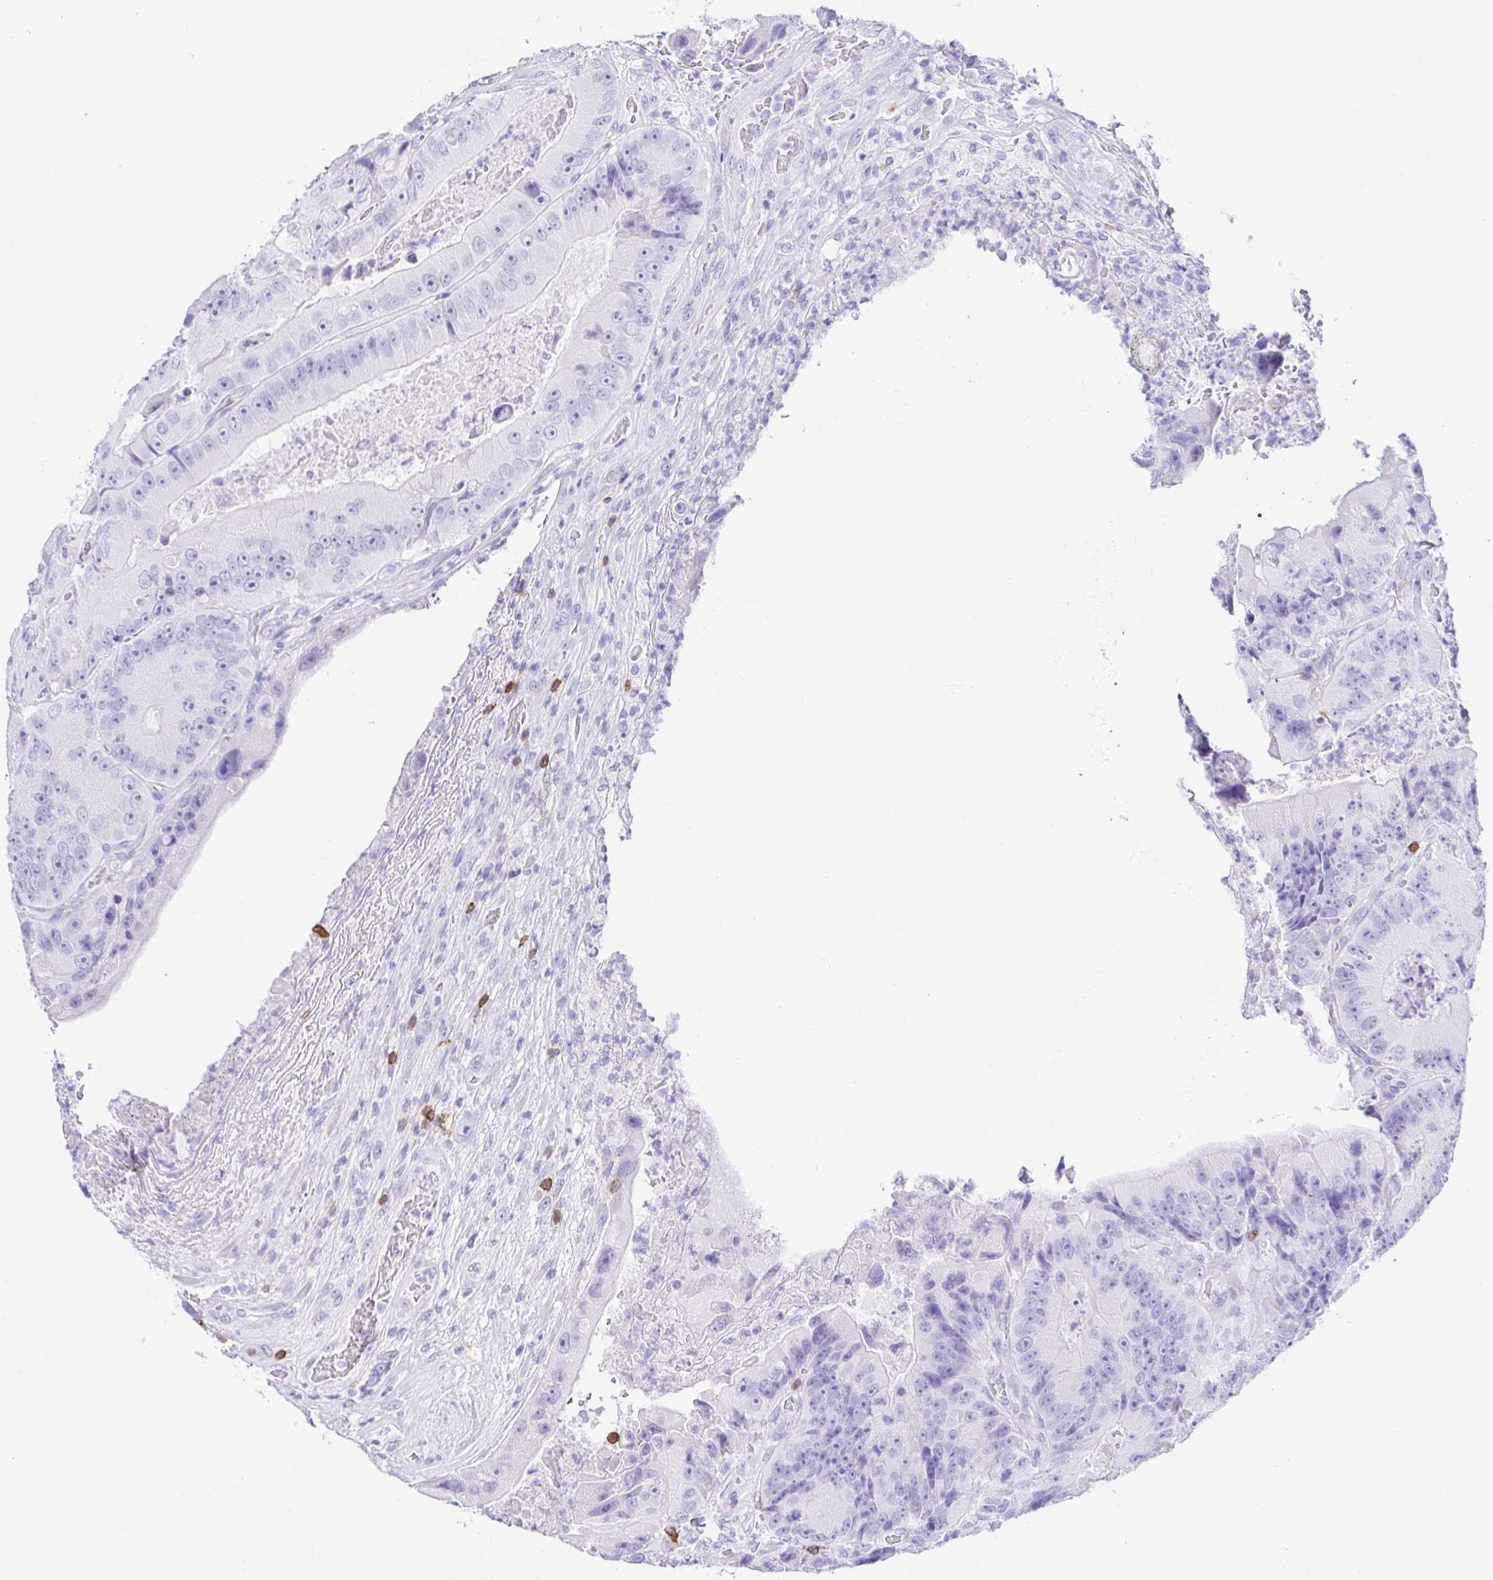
{"staining": {"intensity": "negative", "quantity": "none", "location": "none"}, "tissue": "colorectal cancer", "cell_type": "Tumor cells", "image_type": "cancer", "snomed": [{"axis": "morphology", "description": "Adenocarcinoma, NOS"}, {"axis": "topography", "description": "Colon"}], "caption": "Immunohistochemistry histopathology image of colorectal adenocarcinoma stained for a protein (brown), which reveals no staining in tumor cells.", "gene": "CD5", "patient": {"sex": "female", "age": 86}}